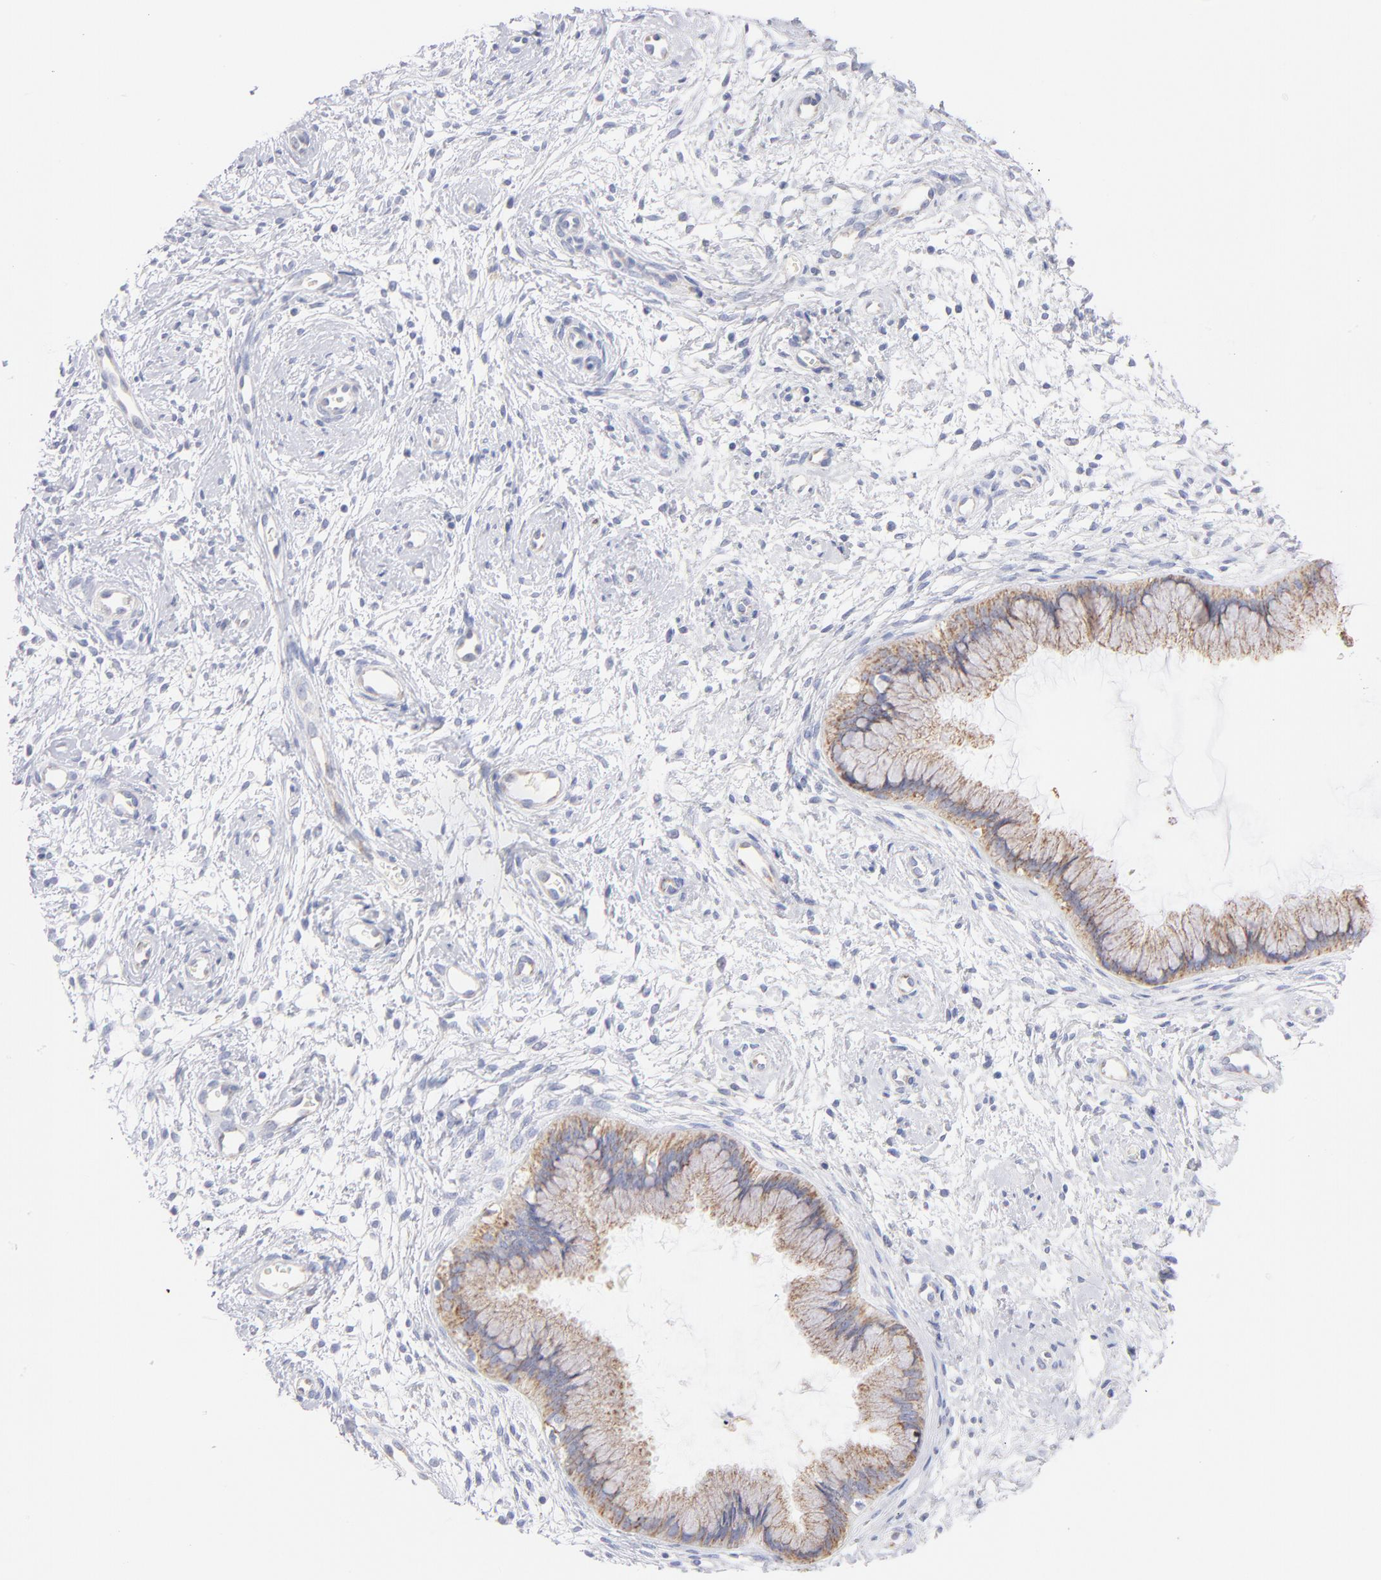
{"staining": {"intensity": "weak", "quantity": ">75%", "location": "cytoplasmic/membranous"}, "tissue": "cervix", "cell_type": "Glandular cells", "image_type": "normal", "snomed": [{"axis": "morphology", "description": "Normal tissue, NOS"}, {"axis": "topography", "description": "Cervix"}], "caption": "IHC of benign human cervix exhibits low levels of weak cytoplasmic/membranous expression in approximately >75% of glandular cells. (IHC, brightfield microscopy, high magnification).", "gene": "AIFM1", "patient": {"sex": "female", "age": 39}}